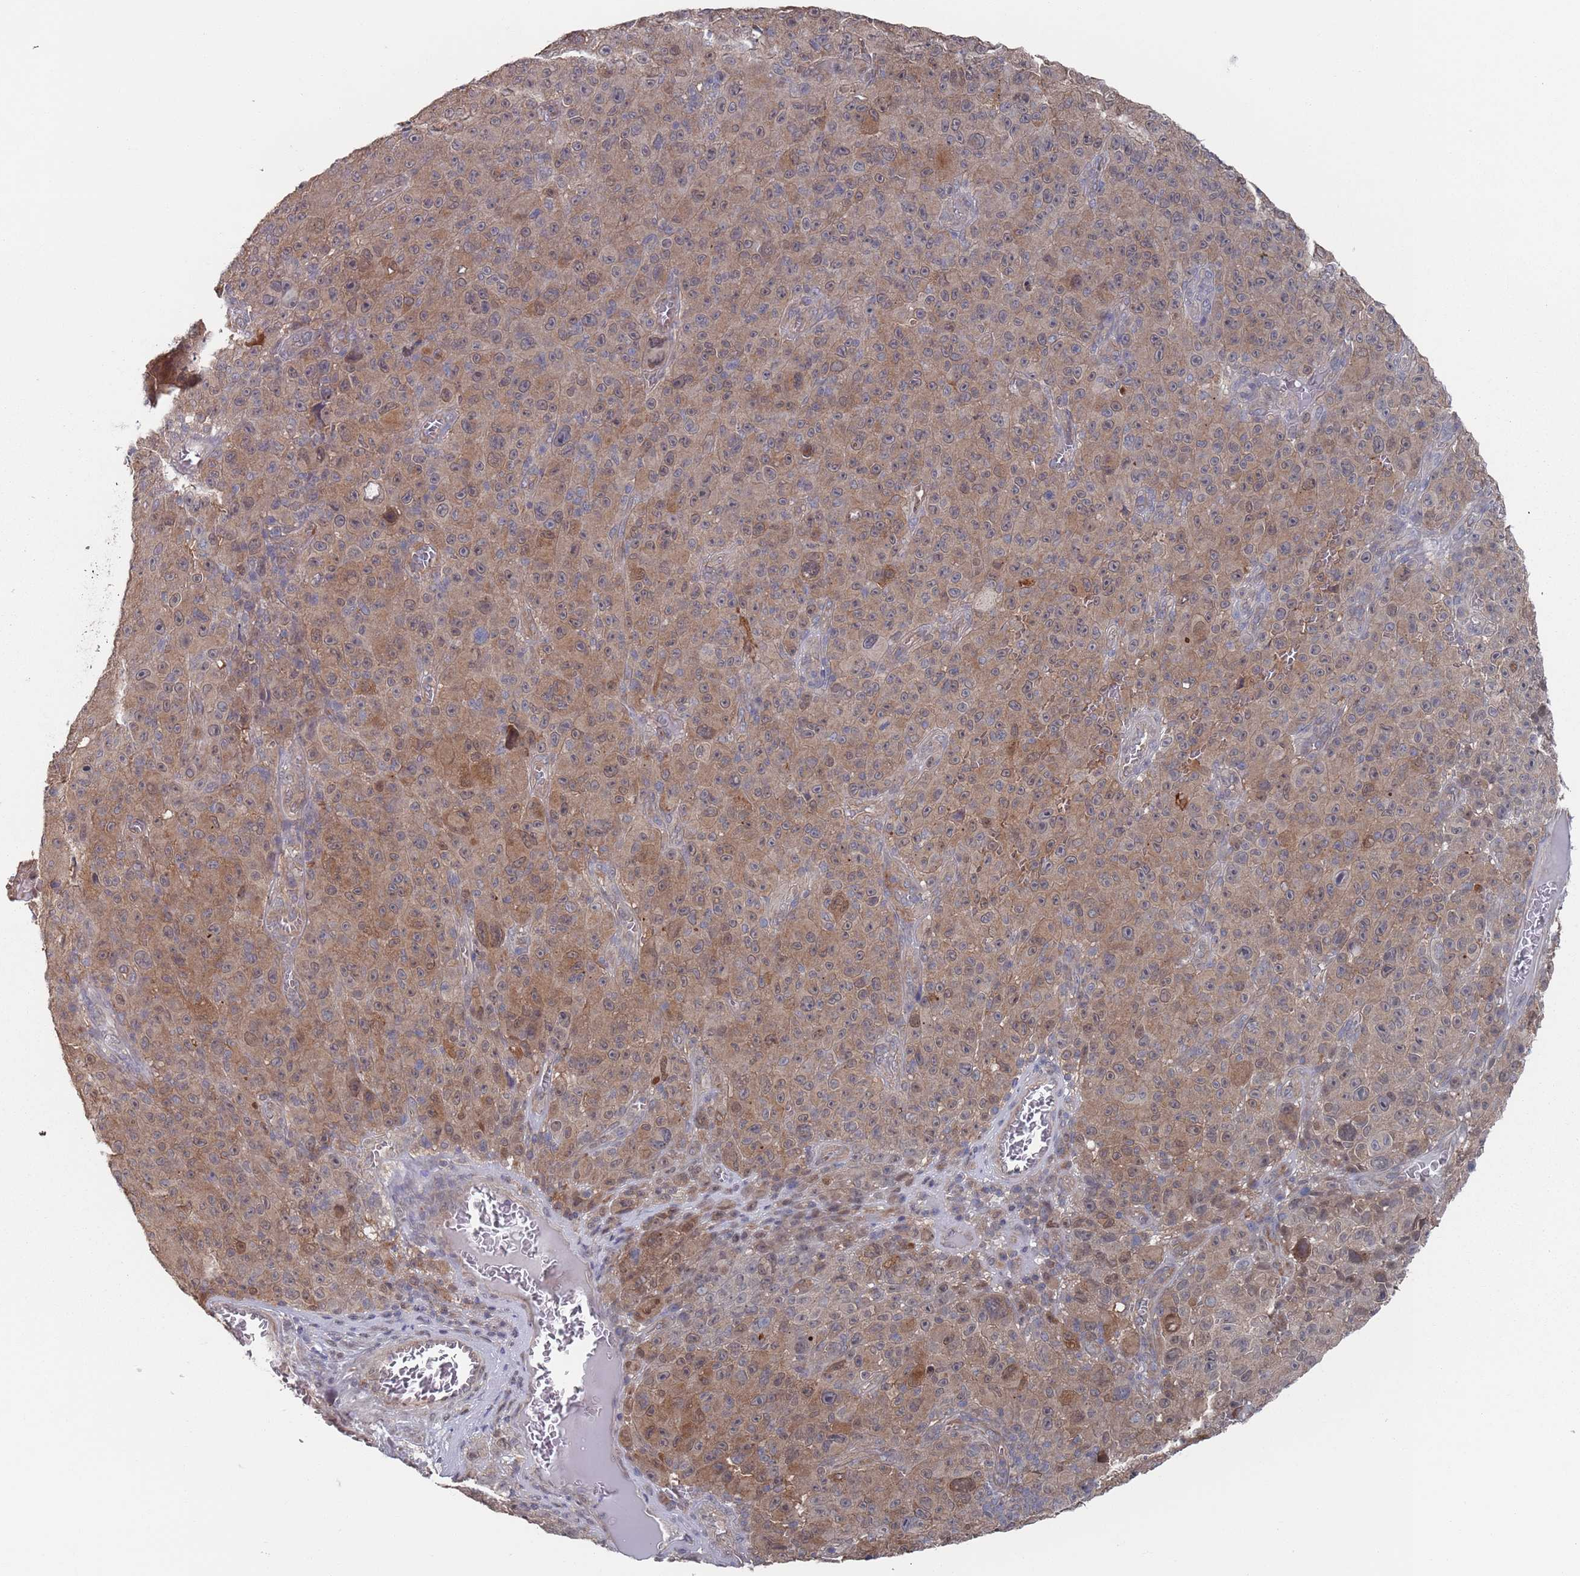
{"staining": {"intensity": "weak", "quantity": "25%-75%", "location": "cytoplasmic/membranous"}, "tissue": "melanoma", "cell_type": "Tumor cells", "image_type": "cancer", "snomed": [{"axis": "morphology", "description": "Malignant melanoma, NOS"}, {"axis": "topography", "description": "Skin"}], "caption": "A micrograph showing weak cytoplasmic/membranous expression in approximately 25%-75% of tumor cells in malignant melanoma, as visualized by brown immunohistochemical staining.", "gene": "DGKD", "patient": {"sex": "female", "age": 82}}